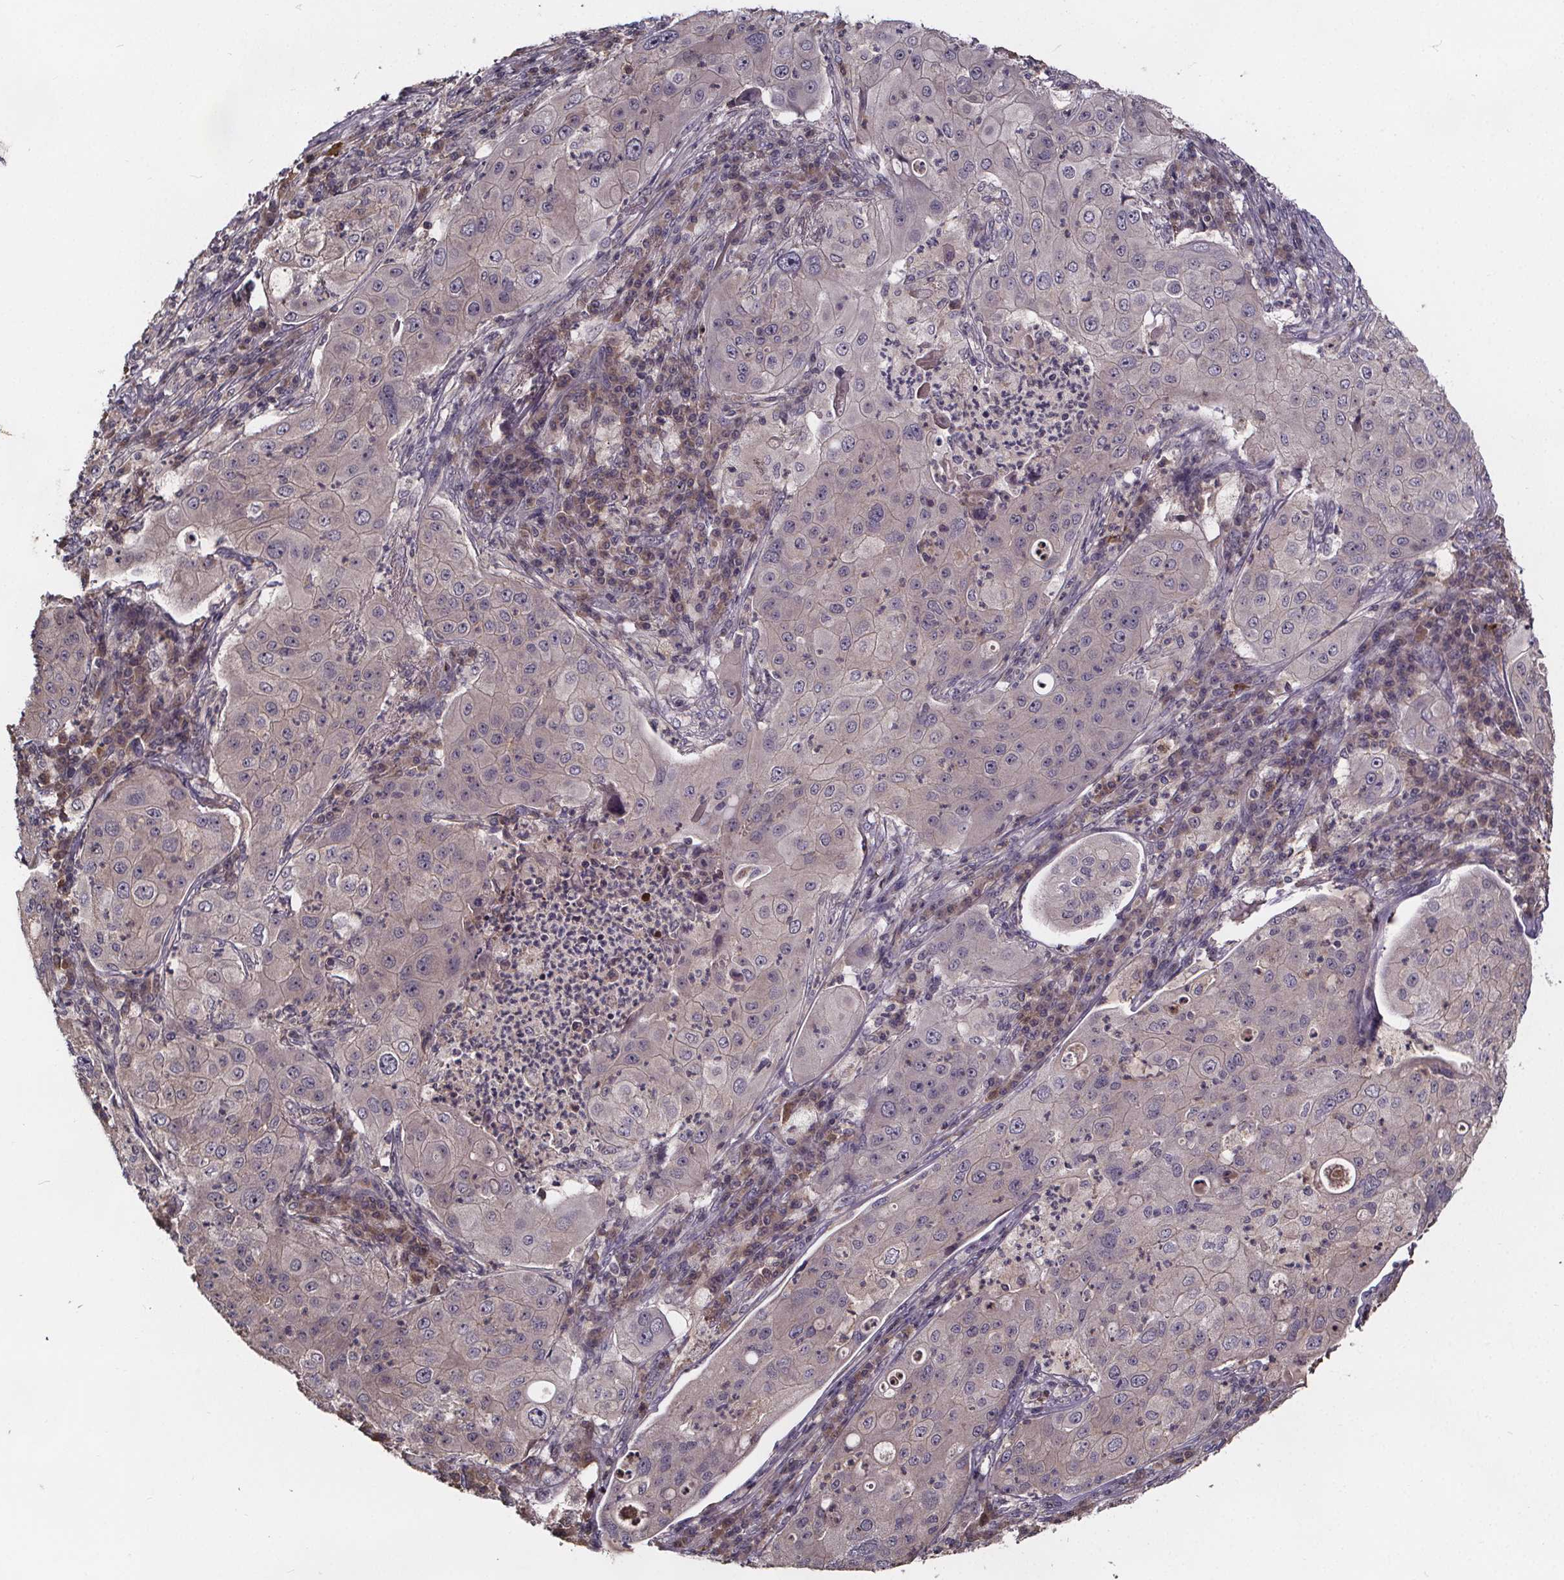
{"staining": {"intensity": "negative", "quantity": "none", "location": "none"}, "tissue": "lung cancer", "cell_type": "Tumor cells", "image_type": "cancer", "snomed": [{"axis": "morphology", "description": "Squamous cell carcinoma, NOS"}, {"axis": "topography", "description": "Lung"}], "caption": "Immunohistochemistry histopathology image of lung cancer (squamous cell carcinoma) stained for a protein (brown), which reveals no staining in tumor cells. (DAB (3,3'-diaminobenzidine) IHC, high magnification).", "gene": "SMIM1", "patient": {"sex": "female", "age": 59}}